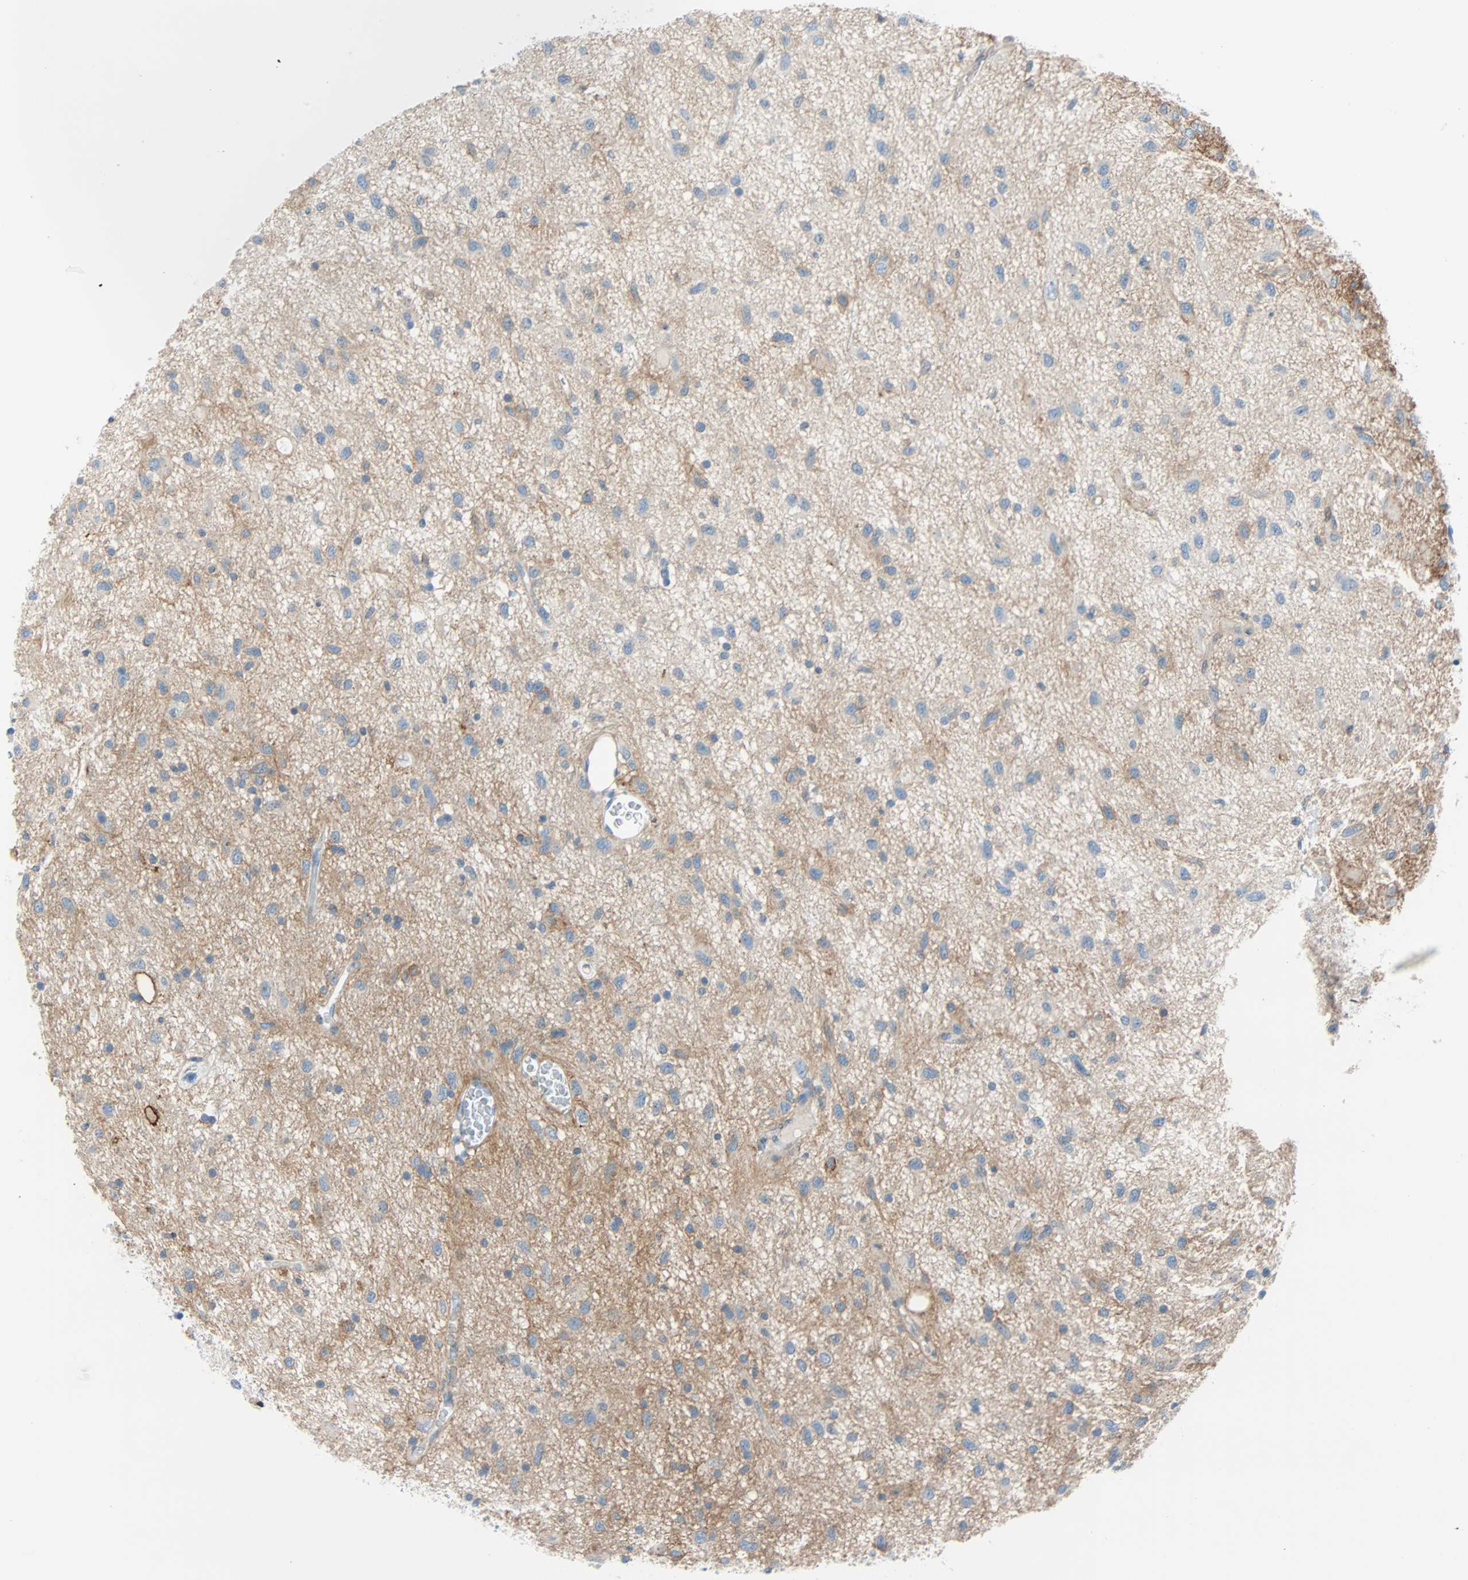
{"staining": {"intensity": "moderate", "quantity": "<25%", "location": "cytoplasmic/membranous"}, "tissue": "glioma", "cell_type": "Tumor cells", "image_type": "cancer", "snomed": [{"axis": "morphology", "description": "Glioma, malignant, Low grade"}, {"axis": "topography", "description": "Brain"}], "caption": "Protein expression by IHC displays moderate cytoplasmic/membranous expression in approximately <25% of tumor cells in malignant glioma (low-grade).", "gene": "PDPN", "patient": {"sex": "male", "age": 77}}